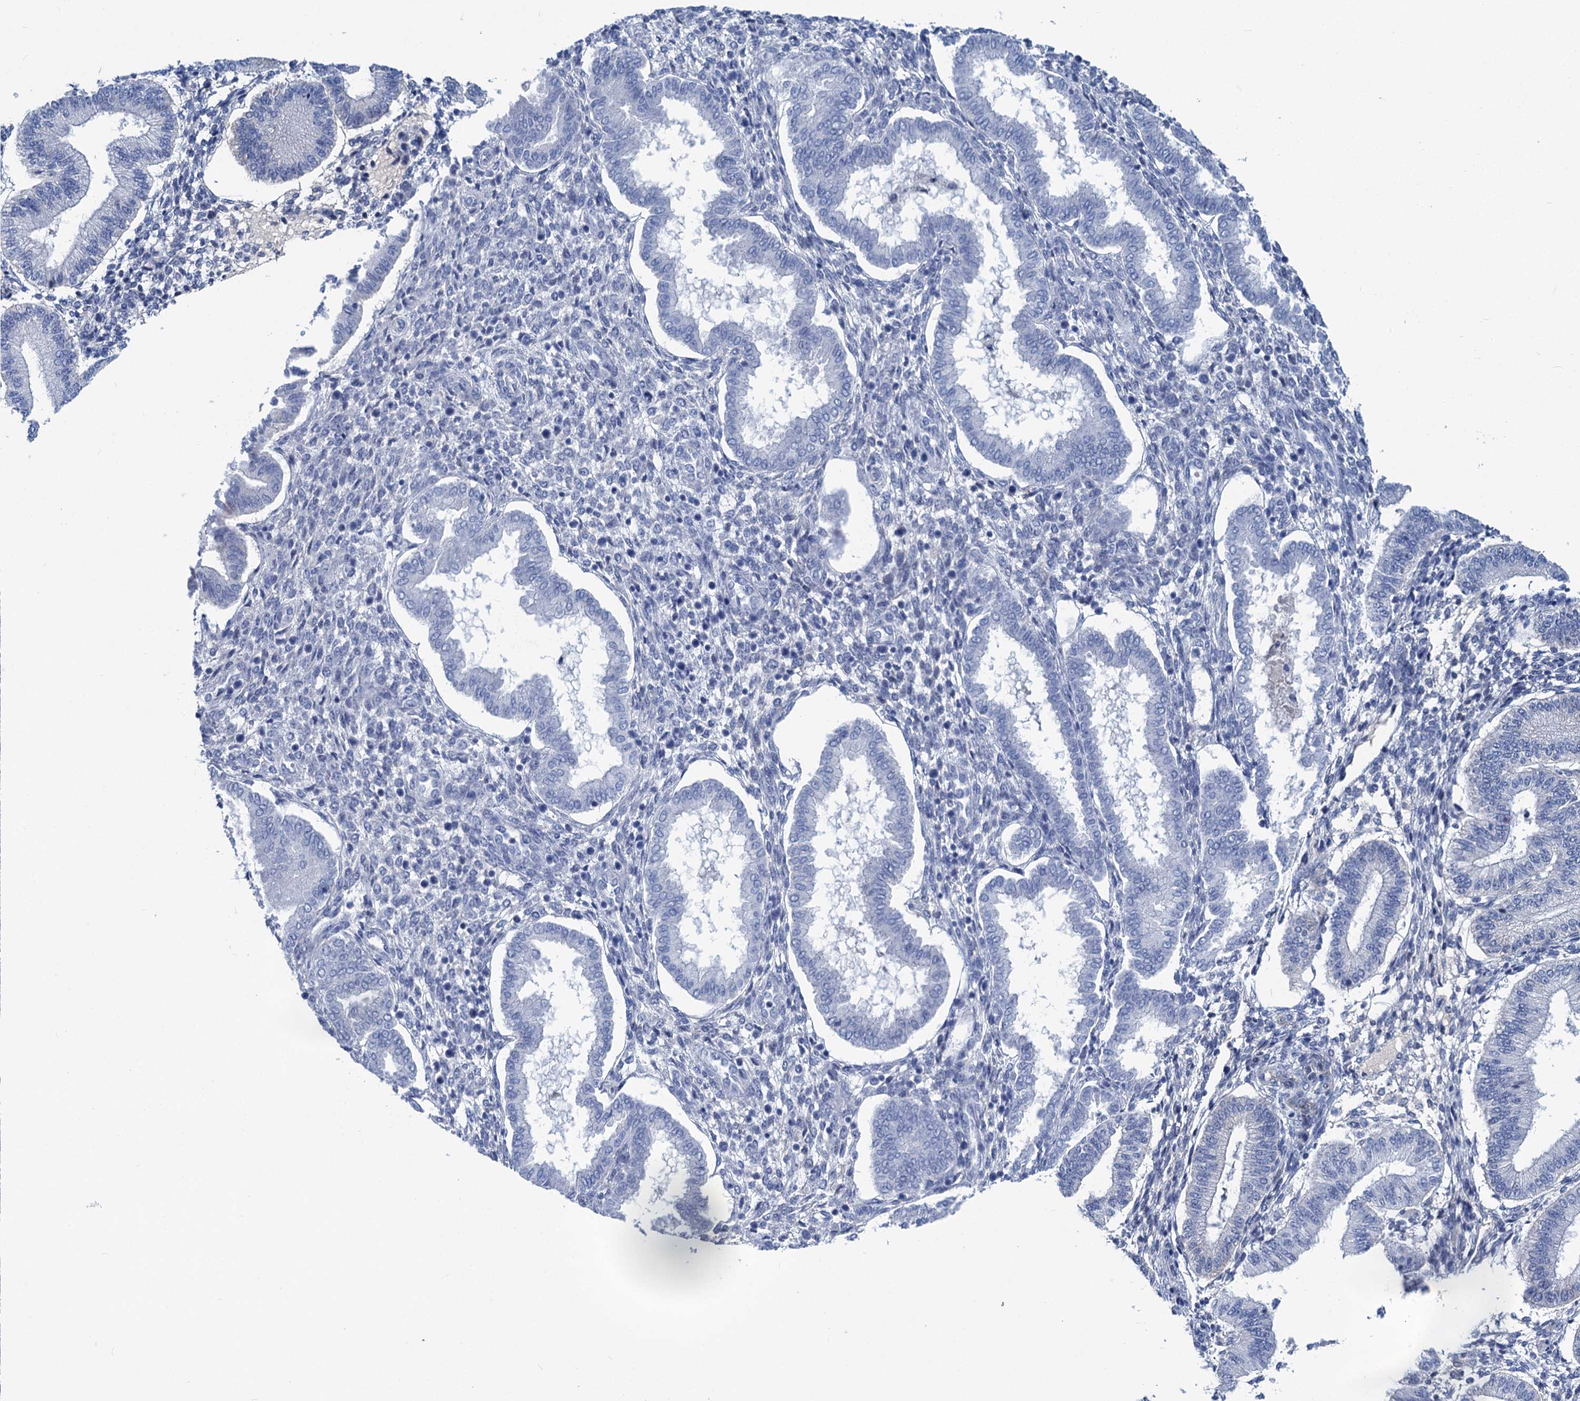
{"staining": {"intensity": "negative", "quantity": "none", "location": "none"}, "tissue": "endometrium", "cell_type": "Cells in endometrial stroma", "image_type": "normal", "snomed": [{"axis": "morphology", "description": "Normal tissue, NOS"}, {"axis": "topography", "description": "Endometrium"}], "caption": "High power microscopy photomicrograph of an IHC photomicrograph of benign endometrium, revealing no significant positivity in cells in endometrial stroma.", "gene": "CHDH", "patient": {"sex": "female", "age": 24}}